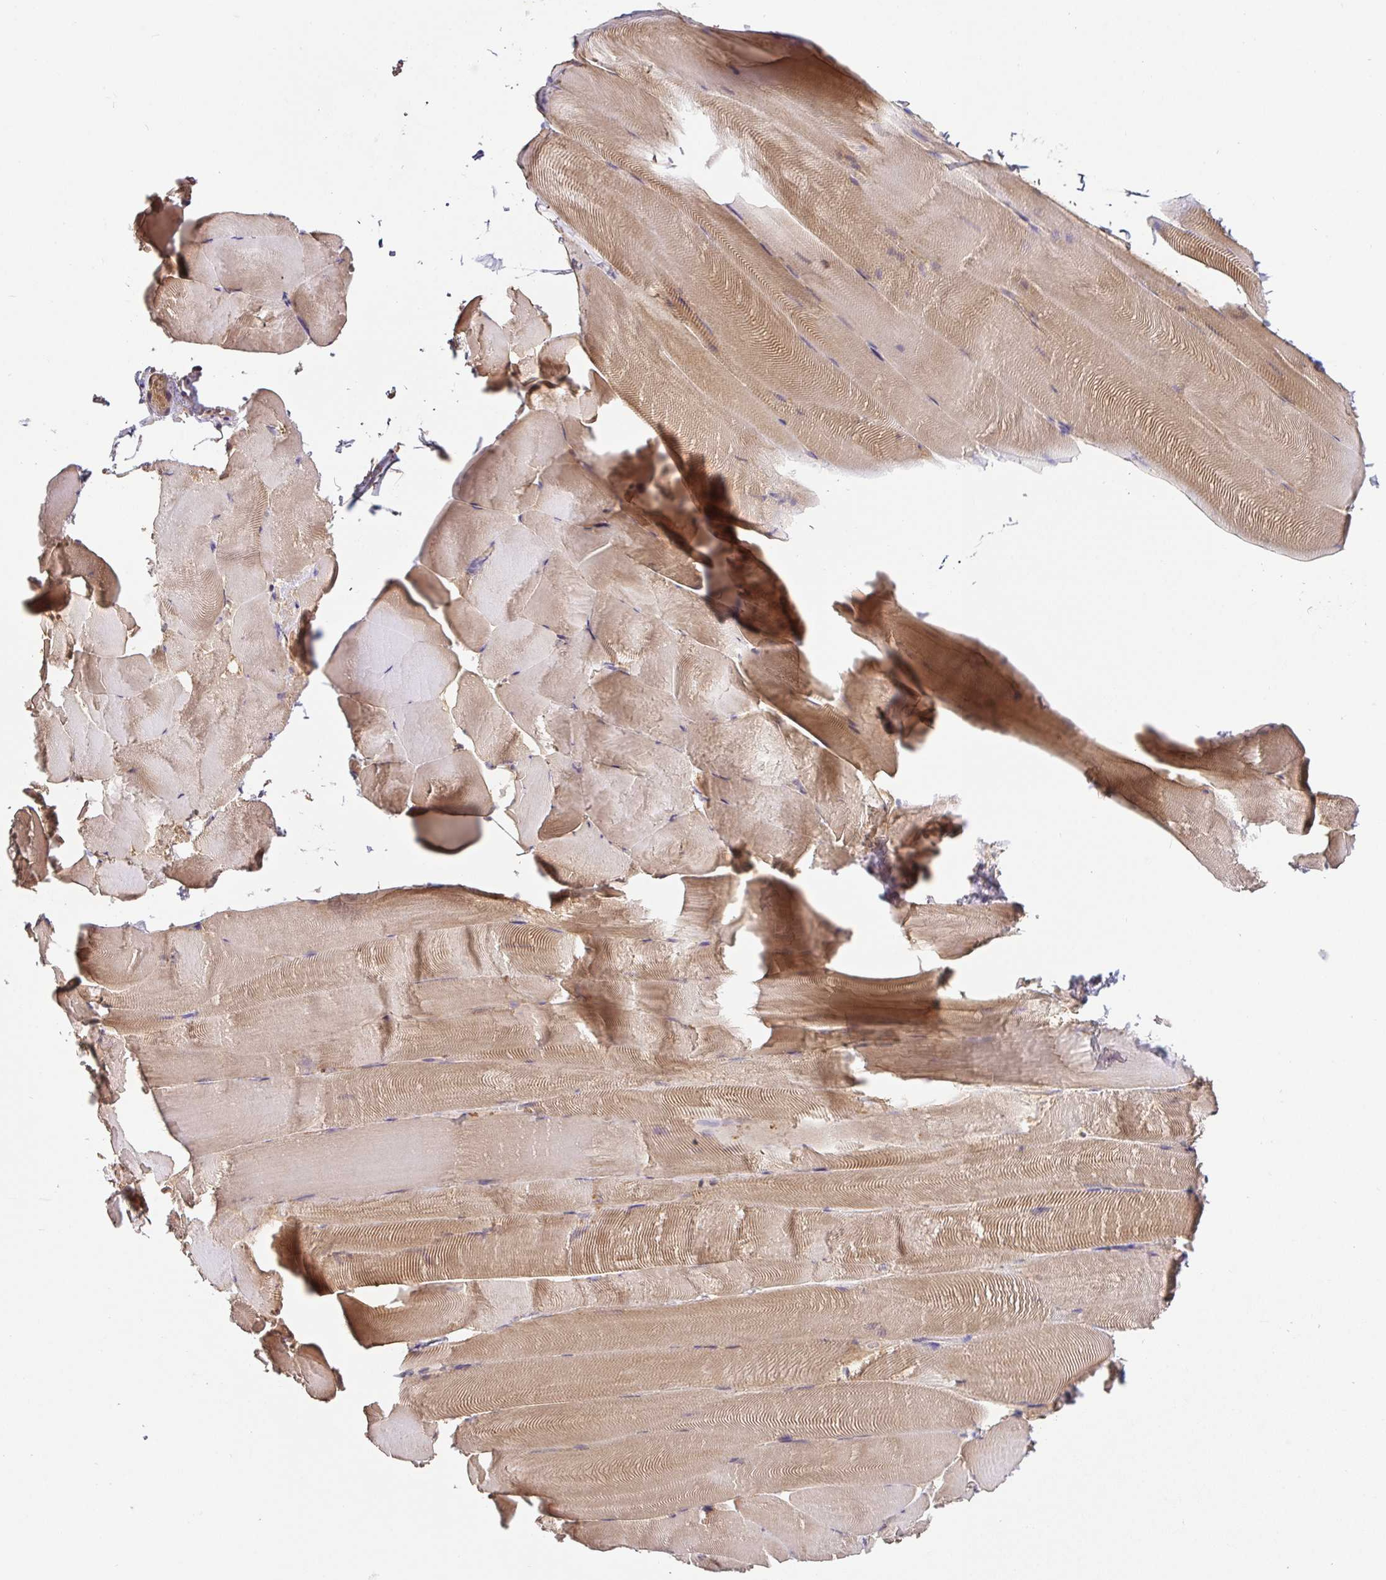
{"staining": {"intensity": "moderate", "quantity": "25%-75%", "location": "cytoplasmic/membranous,nuclear"}, "tissue": "skeletal muscle", "cell_type": "Myocytes", "image_type": "normal", "snomed": [{"axis": "morphology", "description": "Normal tissue, NOS"}, {"axis": "topography", "description": "Skeletal muscle"}], "caption": "Brown immunohistochemical staining in normal skeletal muscle demonstrates moderate cytoplasmic/membranous,nuclear expression in about 25%-75% of myocytes.", "gene": "HAGH", "patient": {"sex": "female", "age": 64}}